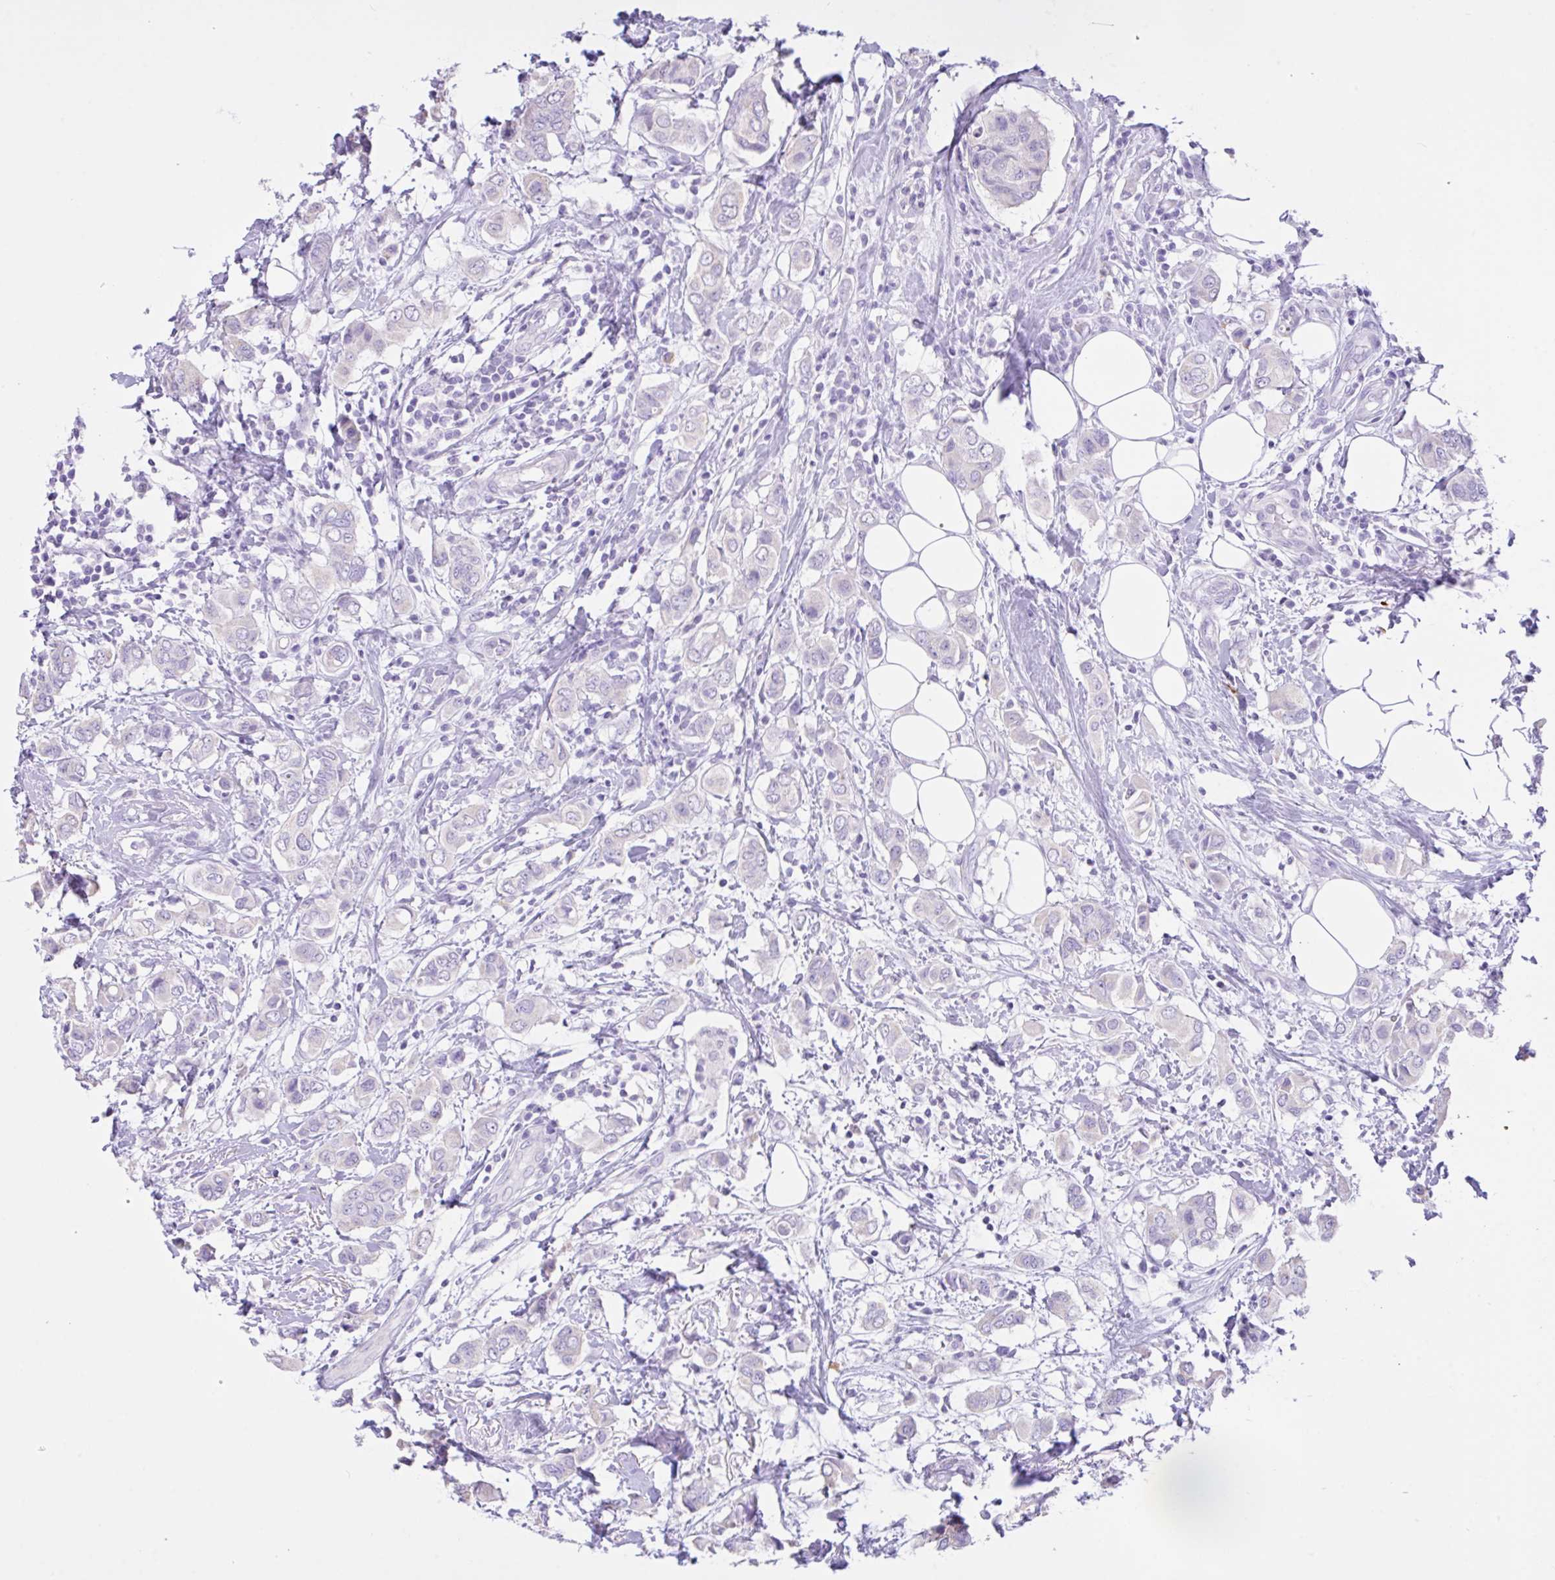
{"staining": {"intensity": "negative", "quantity": "none", "location": "none"}, "tissue": "breast cancer", "cell_type": "Tumor cells", "image_type": "cancer", "snomed": [{"axis": "morphology", "description": "Lobular carcinoma"}, {"axis": "topography", "description": "Breast"}], "caption": "A micrograph of human breast lobular carcinoma is negative for staining in tumor cells. The staining is performed using DAB brown chromogen with nuclei counter-stained in using hematoxylin.", "gene": "CST11", "patient": {"sex": "female", "age": 51}}